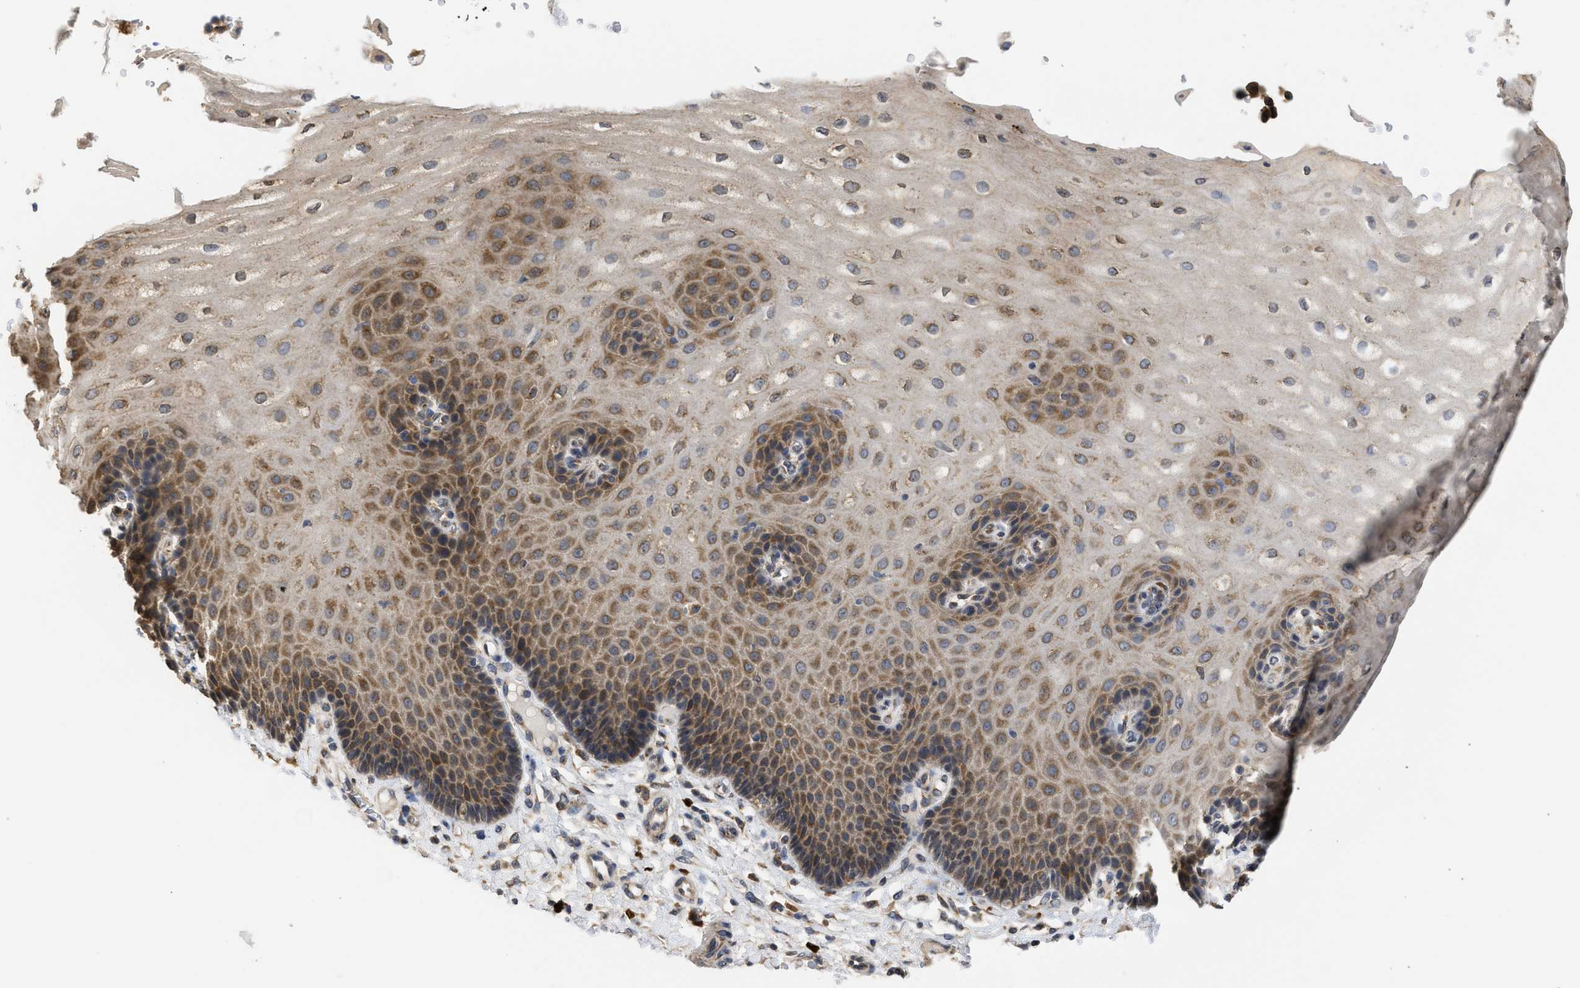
{"staining": {"intensity": "moderate", "quantity": ">75%", "location": "cytoplasmic/membranous"}, "tissue": "esophagus", "cell_type": "Squamous epithelial cells", "image_type": "normal", "snomed": [{"axis": "morphology", "description": "Normal tissue, NOS"}, {"axis": "topography", "description": "Esophagus"}], "caption": "Protein staining of benign esophagus demonstrates moderate cytoplasmic/membranous staining in about >75% of squamous epithelial cells.", "gene": "DNAJC1", "patient": {"sex": "male", "age": 54}}